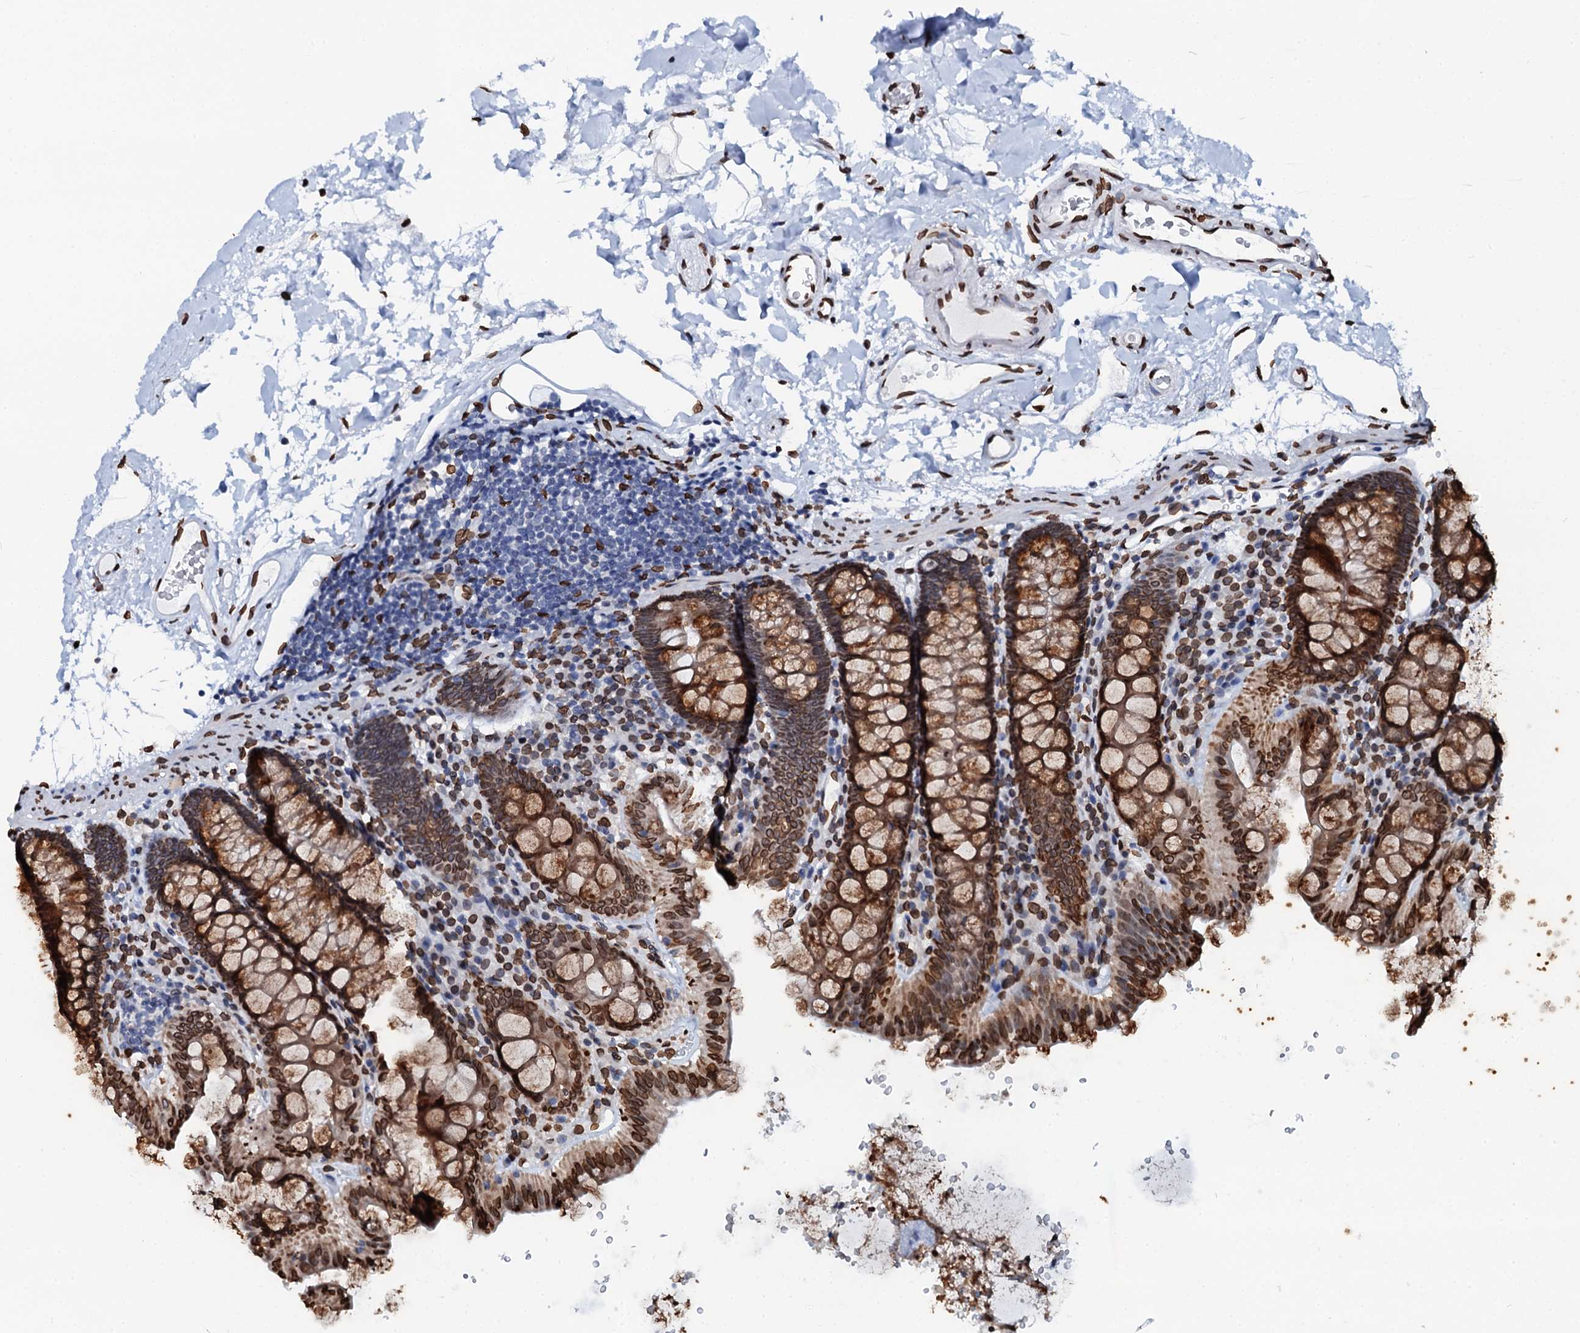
{"staining": {"intensity": "strong", "quantity": ">75%", "location": "nuclear"}, "tissue": "colon", "cell_type": "Endothelial cells", "image_type": "normal", "snomed": [{"axis": "morphology", "description": "Normal tissue, NOS"}, {"axis": "topography", "description": "Colon"}], "caption": "The immunohistochemical stain labels strong nuclear staining in endothelial cells of unremarkable colon.", "gene": "KATNAL2", "patient": {"sex": "male", "age": 75}}